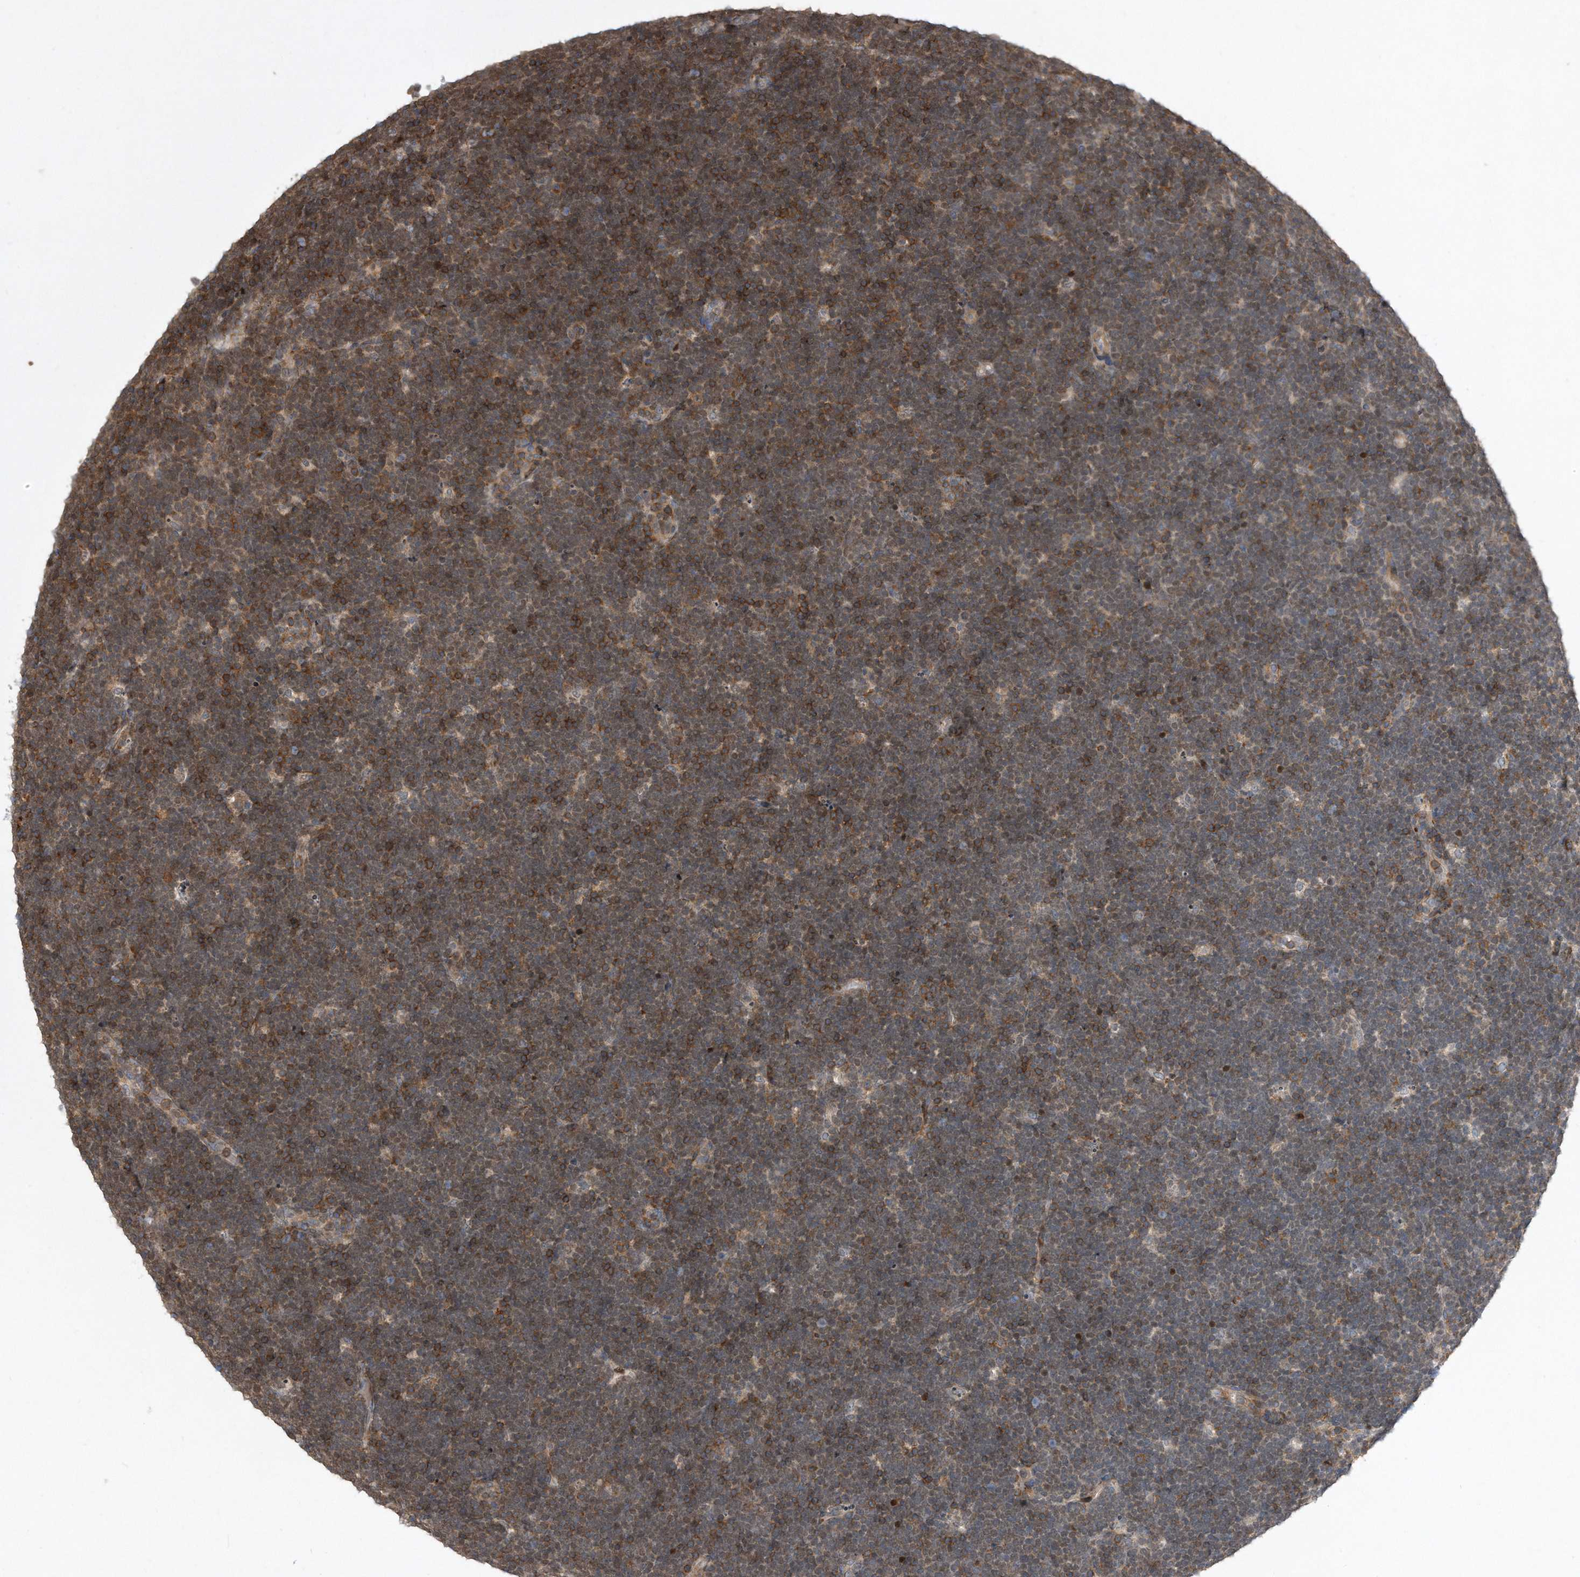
{"staining": {"intensity": "moderate", "quantity": "25%-75%", "location": "cytoplasmic/membranous"}, "tissue": "lymphoma", "cell_type": "Tumor cells", "image_type": "cancer", "snomed": [{"axis": "morphology", "description": "Malignant lymphoma, non-Hodgkin's type, High grade"}, {"axis": "topography", "description": "Lymph node"}], "caption": "A histopathology image of human malignant lymphoma, non-Hodgkin's type (high-grade) stained for a protein reveals moderate cytoplasmic/membranous brown staining in tumor cells.", "gene": "PGBD2", "patient": {"sex": "male", "age": 13}}